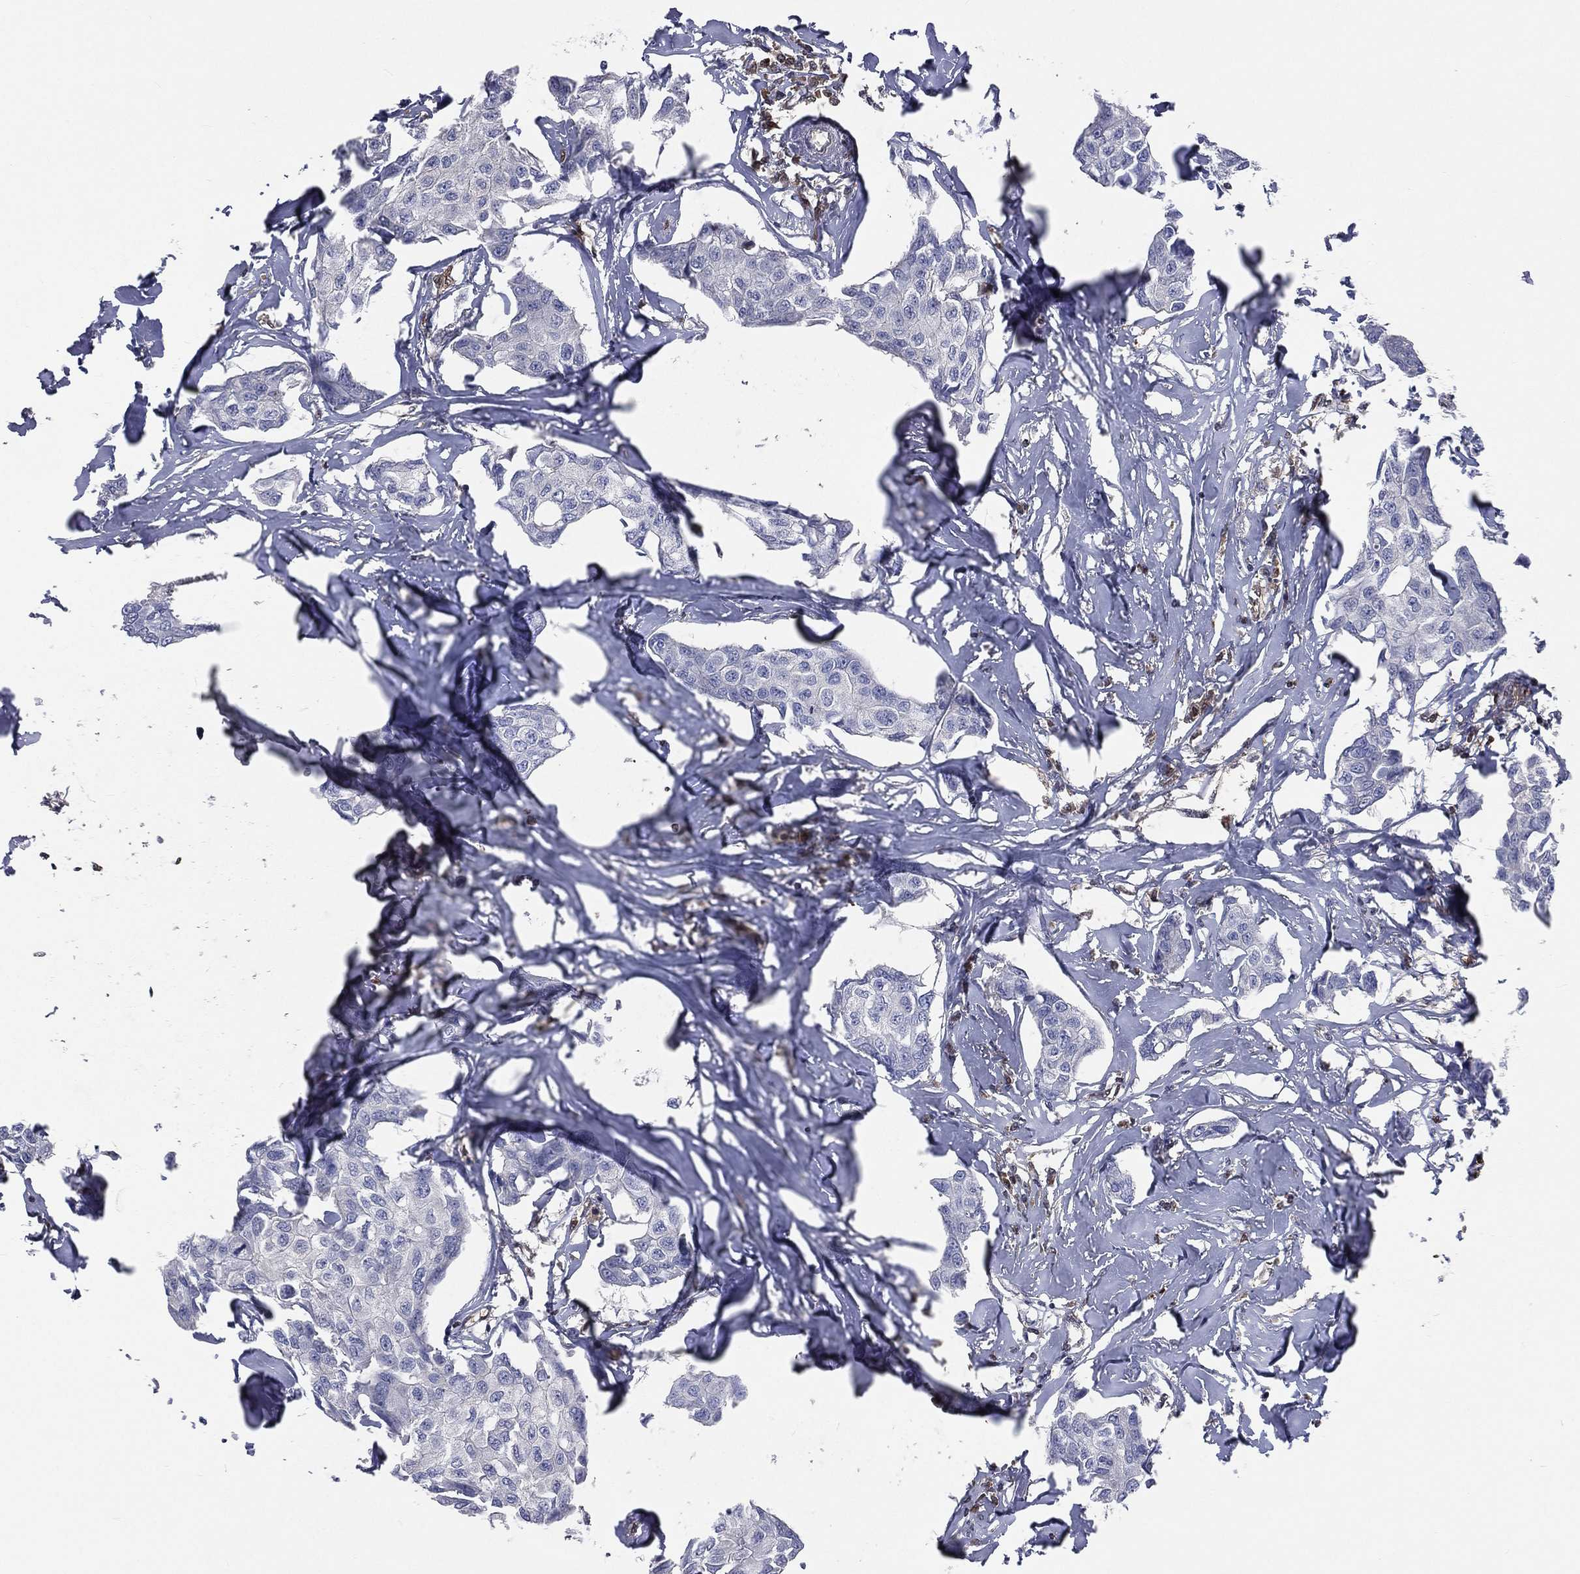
{"staining": {"intensity": "negative", "quantity": "none", "location": "none"}, "tissue": "breast cancer", "cell_type": "Tumor cells", "image_type": "cancer", "snomed": [{"axis": "morphology", "description": "Duct carcinoma"}, {"axis": "topography", "description": "Breast"}], "caption": "Tumor cells show no significant protein staining in breast infiltrating ductal carcinoma.", "gene": "TBC1D2", "patient": {"sex": "female", "age": 80}}